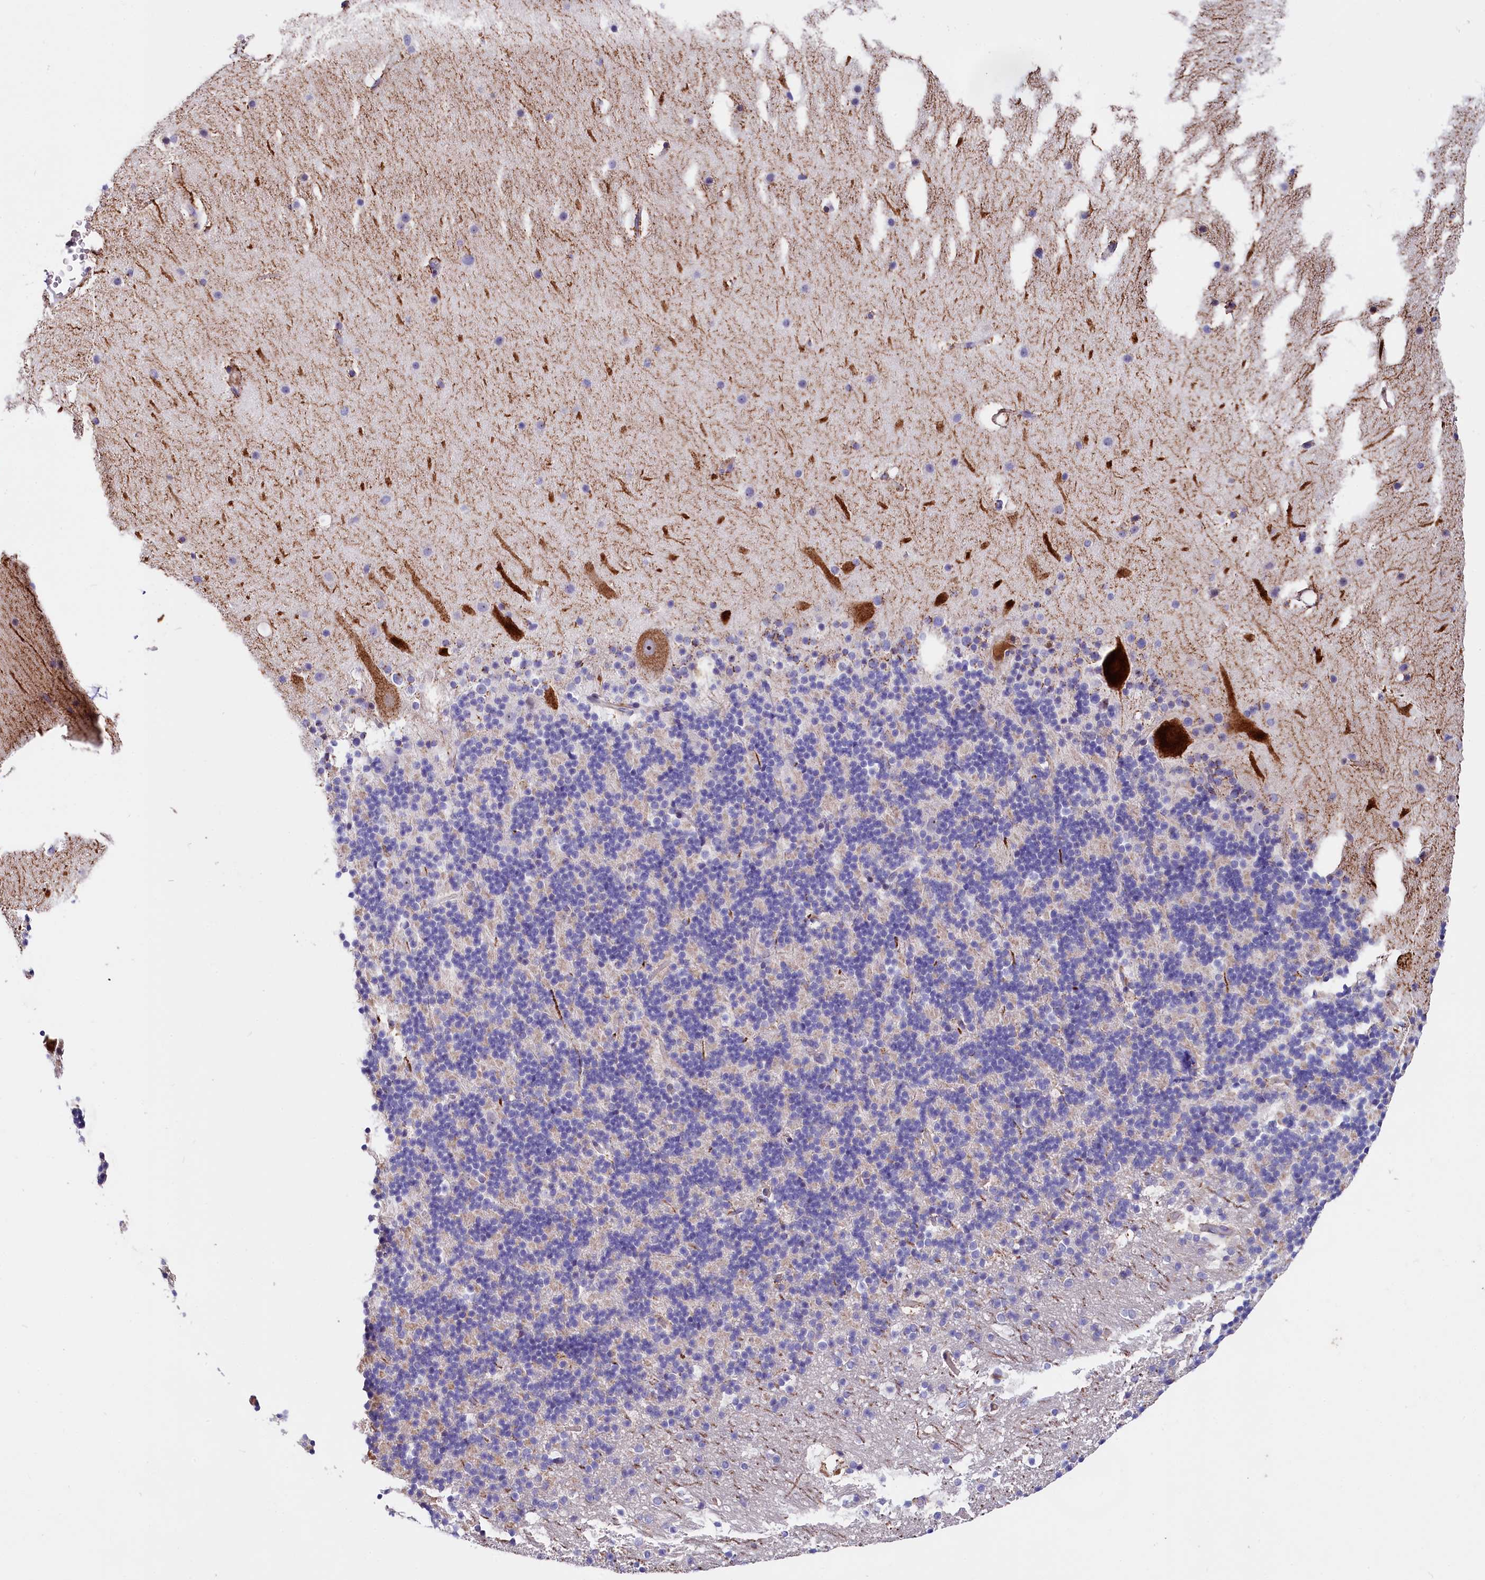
{"staining": {"intensity": "negative", "quantity": "none", "location": "none"}, "tissue": "cerebellum", "cell_type": "Cells in granular layer", "image_type": "normal", "snomed": [{"axis": "morphology", "description": "Normal tissue, NOS"}, {"axis": "topography", "description": "Cerebellum"}], "caption": "The immunohistochemistry (IHC) photomicrograph has no significant positivity in cells in granular layer of cerebellum.", "gene": "RPUSD3", "patient": {"sex": "male", "age": 57}}